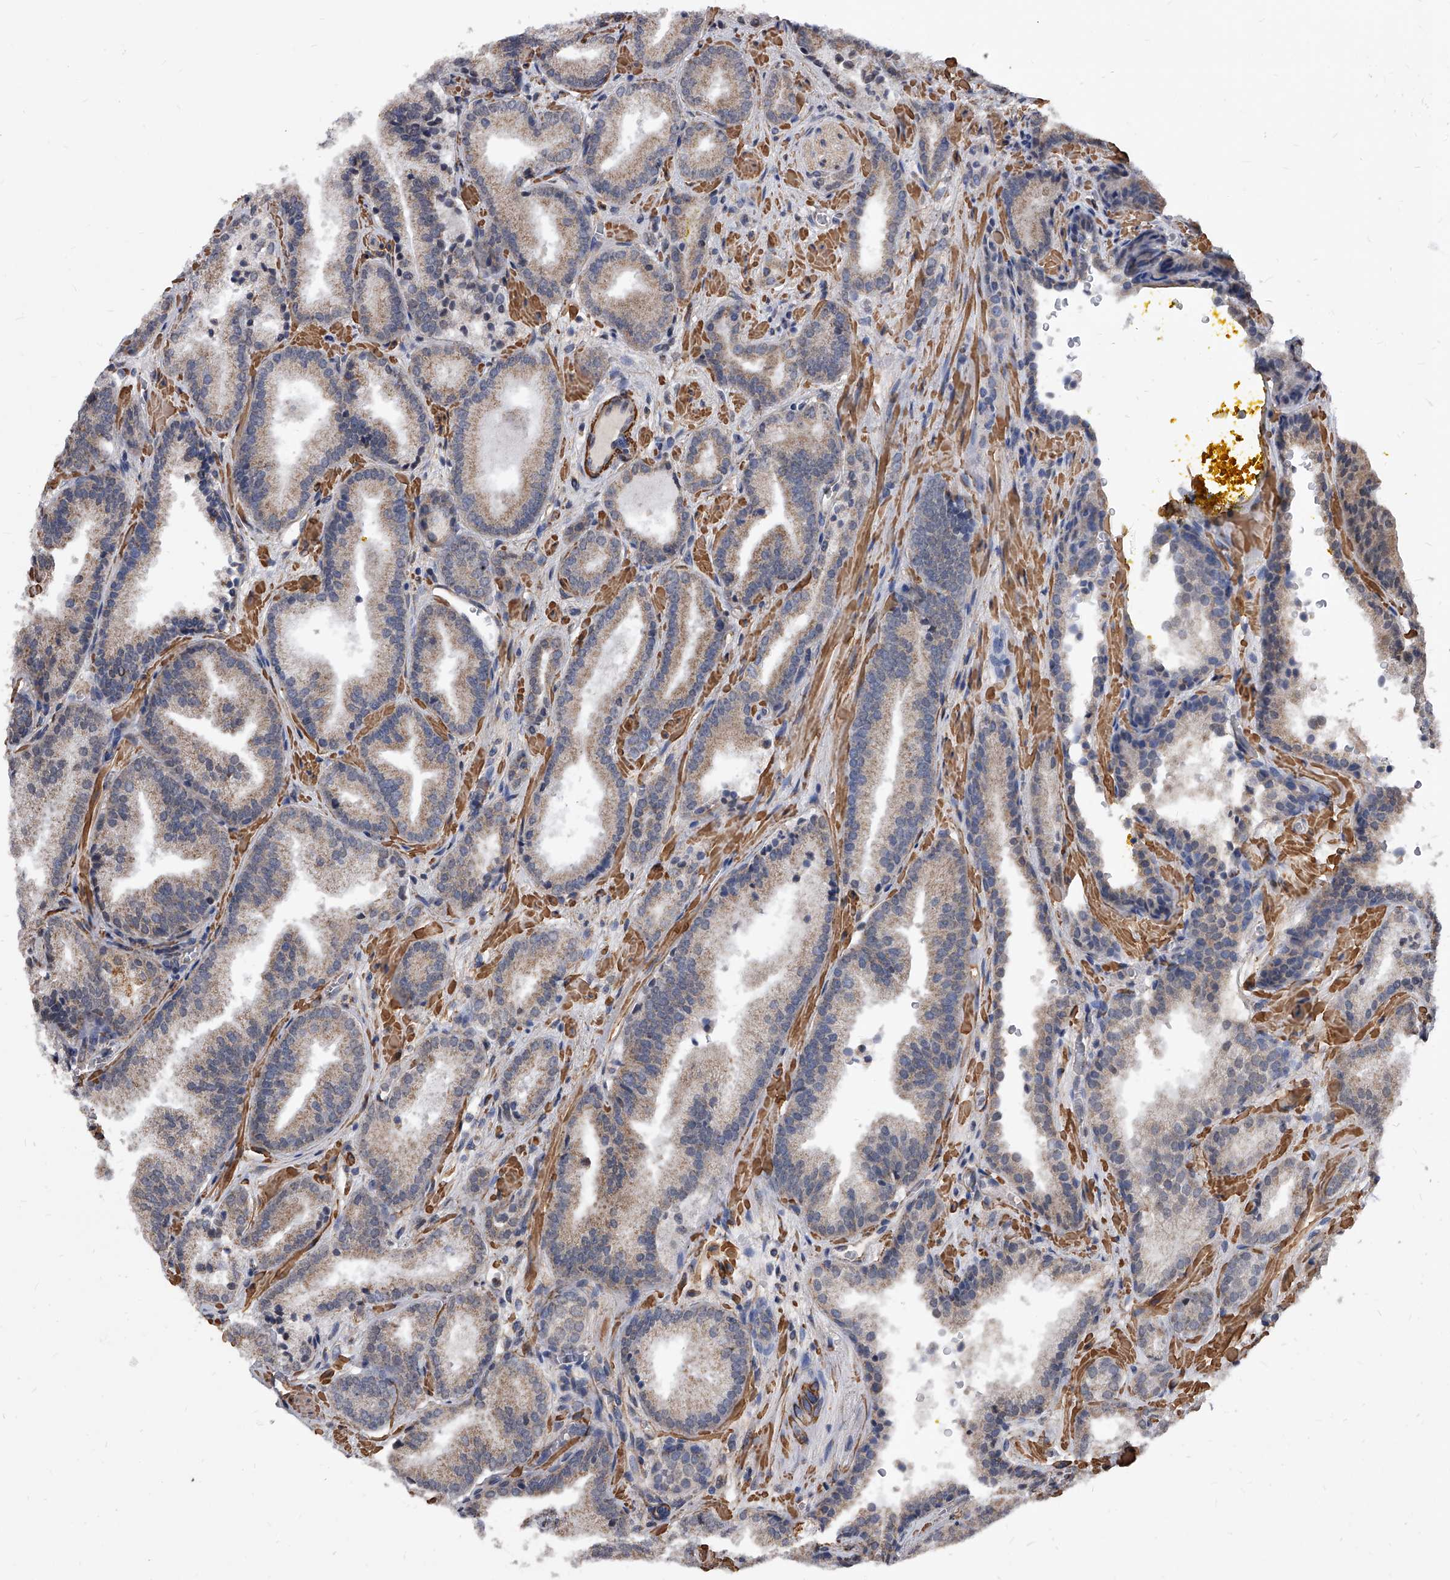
{"staining": {"intensity": "moderate", "quantity": ">75%", "location": "cytoplasmic/membranous"}, "tissue": "prostate cancer", "cell_type": "Tumor cells", "image_type": "cancer", "snomed": [{"axis": "morphology", "description": "Adenocarcinoma, Low grade"}, {"axis": "topography", "description": "Prostate"}], "caption": "This photomicrograph demonstrates prostate low-grade adenocarcinoma stained with immunohistochemistry to label a protein in brown. The cytoplasmic/membranous of tumor cells show moderate positivity for the protein. Nuclei are counter-stained blue.", "gene": "DUSP22", "patient": {"sex": "male", "age": 62}}